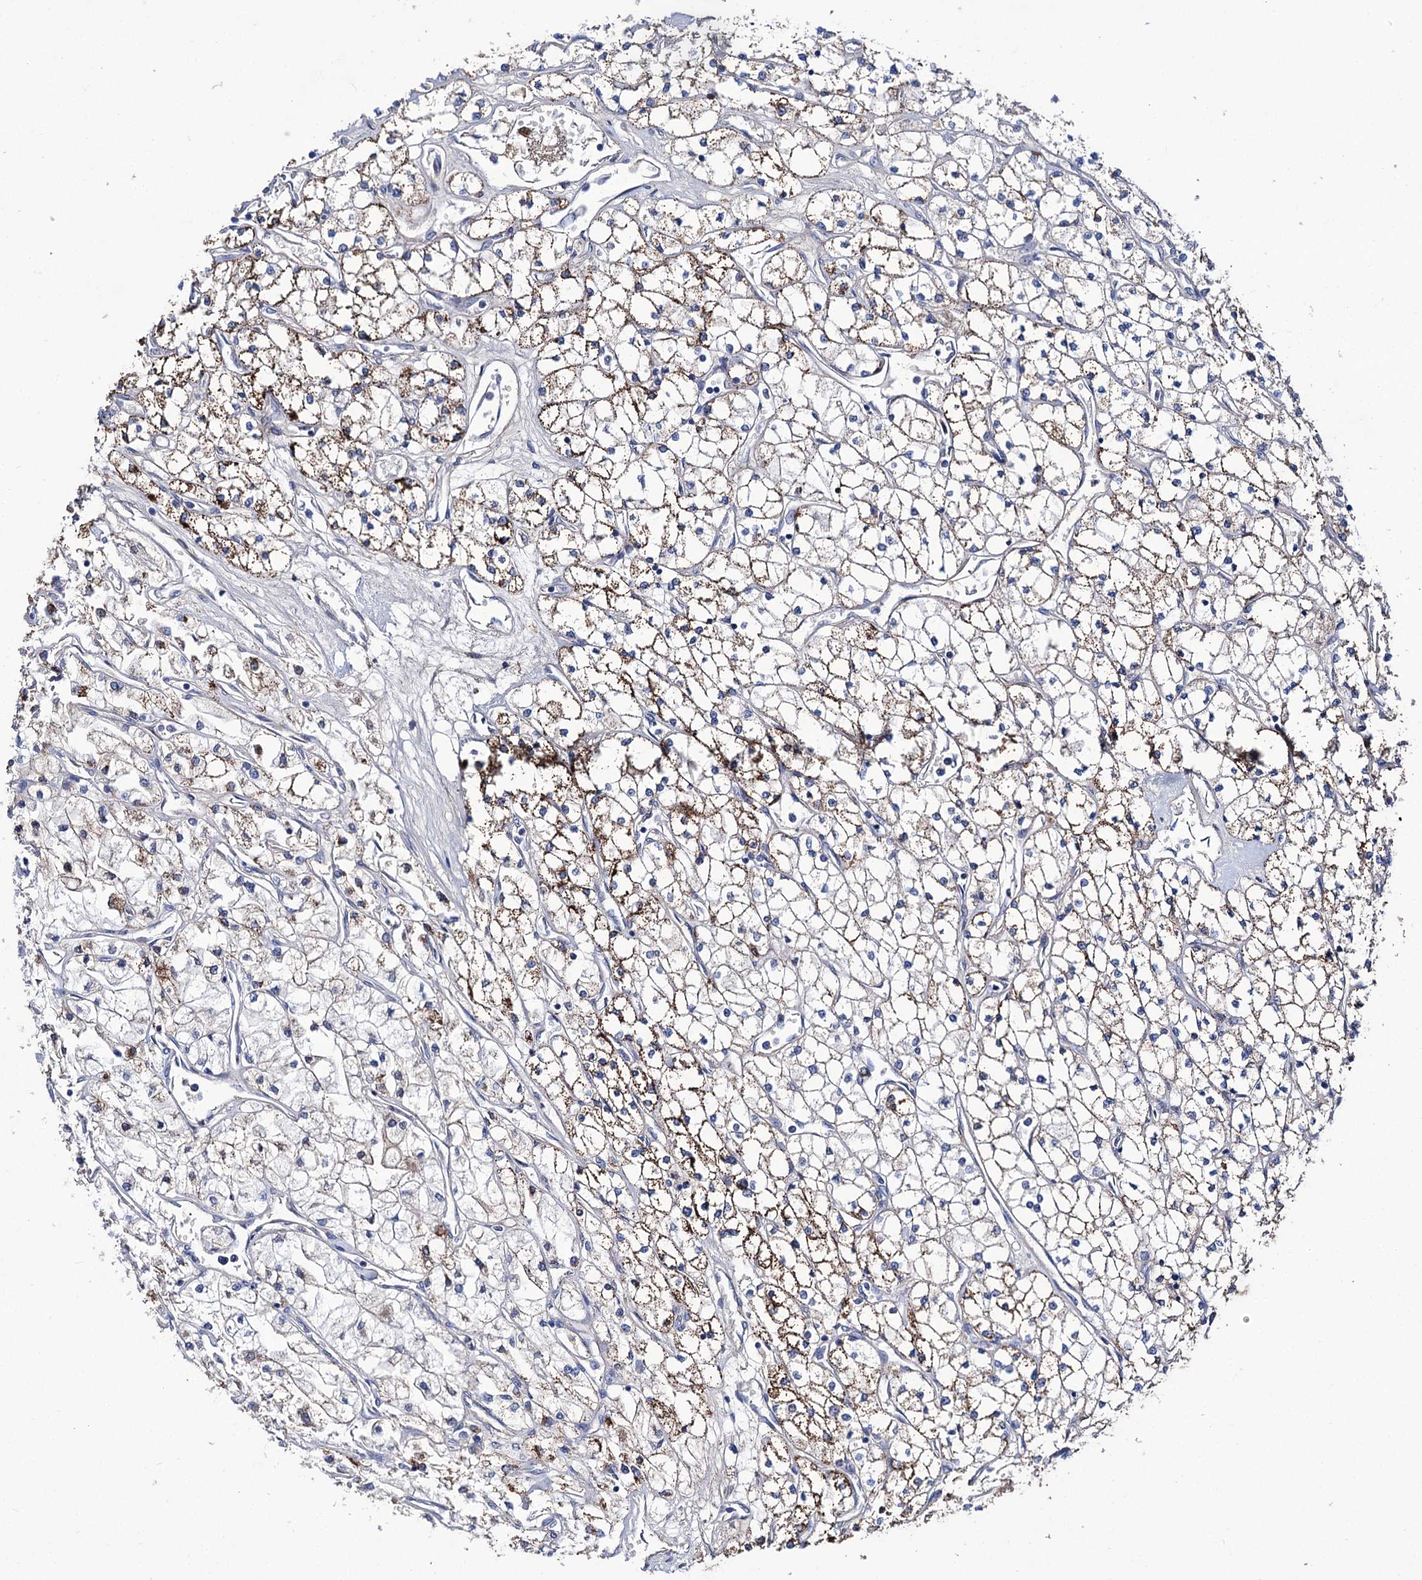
{"staining": {"intensity": "moderate", "quantity": "25%-75%", "location": "cytoplasmic/membranous"}, "tissue": "renal cancer", "cell_type": "Tumor cells", "image_type": "cancer", "snomed": [{"axis": "morphology", "description": "Adenocarcinoma, NOS"}, {"axis": "topography", "description": "Kidney"}], "caption": "High-power microscopy captured an immunohistochemistry (IHC) histopathology image of renal adenocarcinoma, revealing moderate cytoplasmic/membranous positivity in approximately 25%-75% of tumor cells.", "gene": "PPP1R32", "patient": {"sex": "male", "age": 80}}